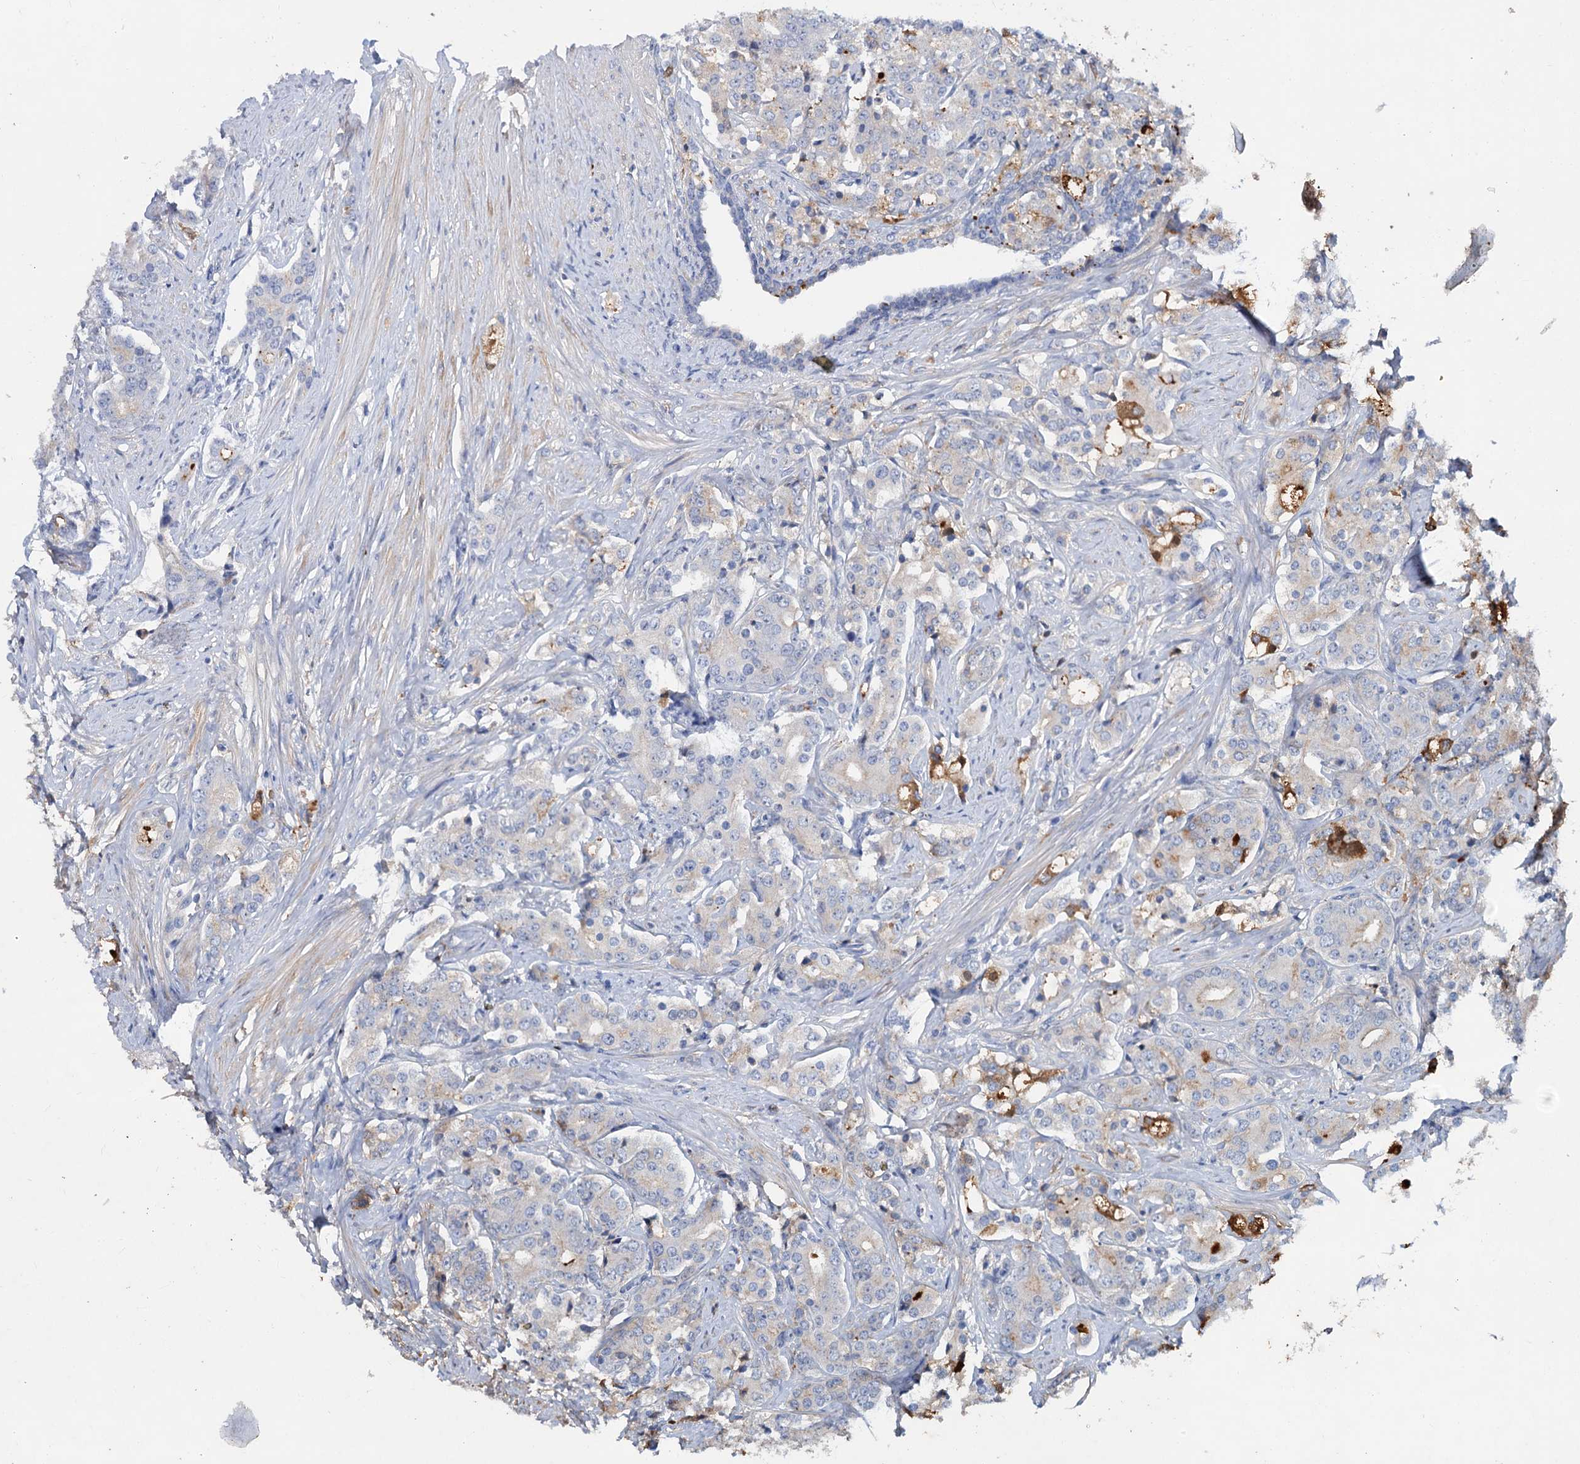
{"staining": {"intensity": "moderate", "quantity": "<25%", "location": "cytoplasmic/membranous"}, "tissue": "prostate cancer", "cell_type": "Tumor cells", "image_type": "cancer", "snomed": [{"axis": "morphology", "description": "Adenocarcinoma, High grade"}, {"axis": "topography", "description": "Prostate"}], "caption": "Immunohistochemical staining of human high-grade adenocarcinoma (prostate) demonstrates moderate cytoplasmic/membranous protein expression in approximately <25% of tumor cells.", "gene": "CHRD", "patient": {"sex": "male", "age": 62}}